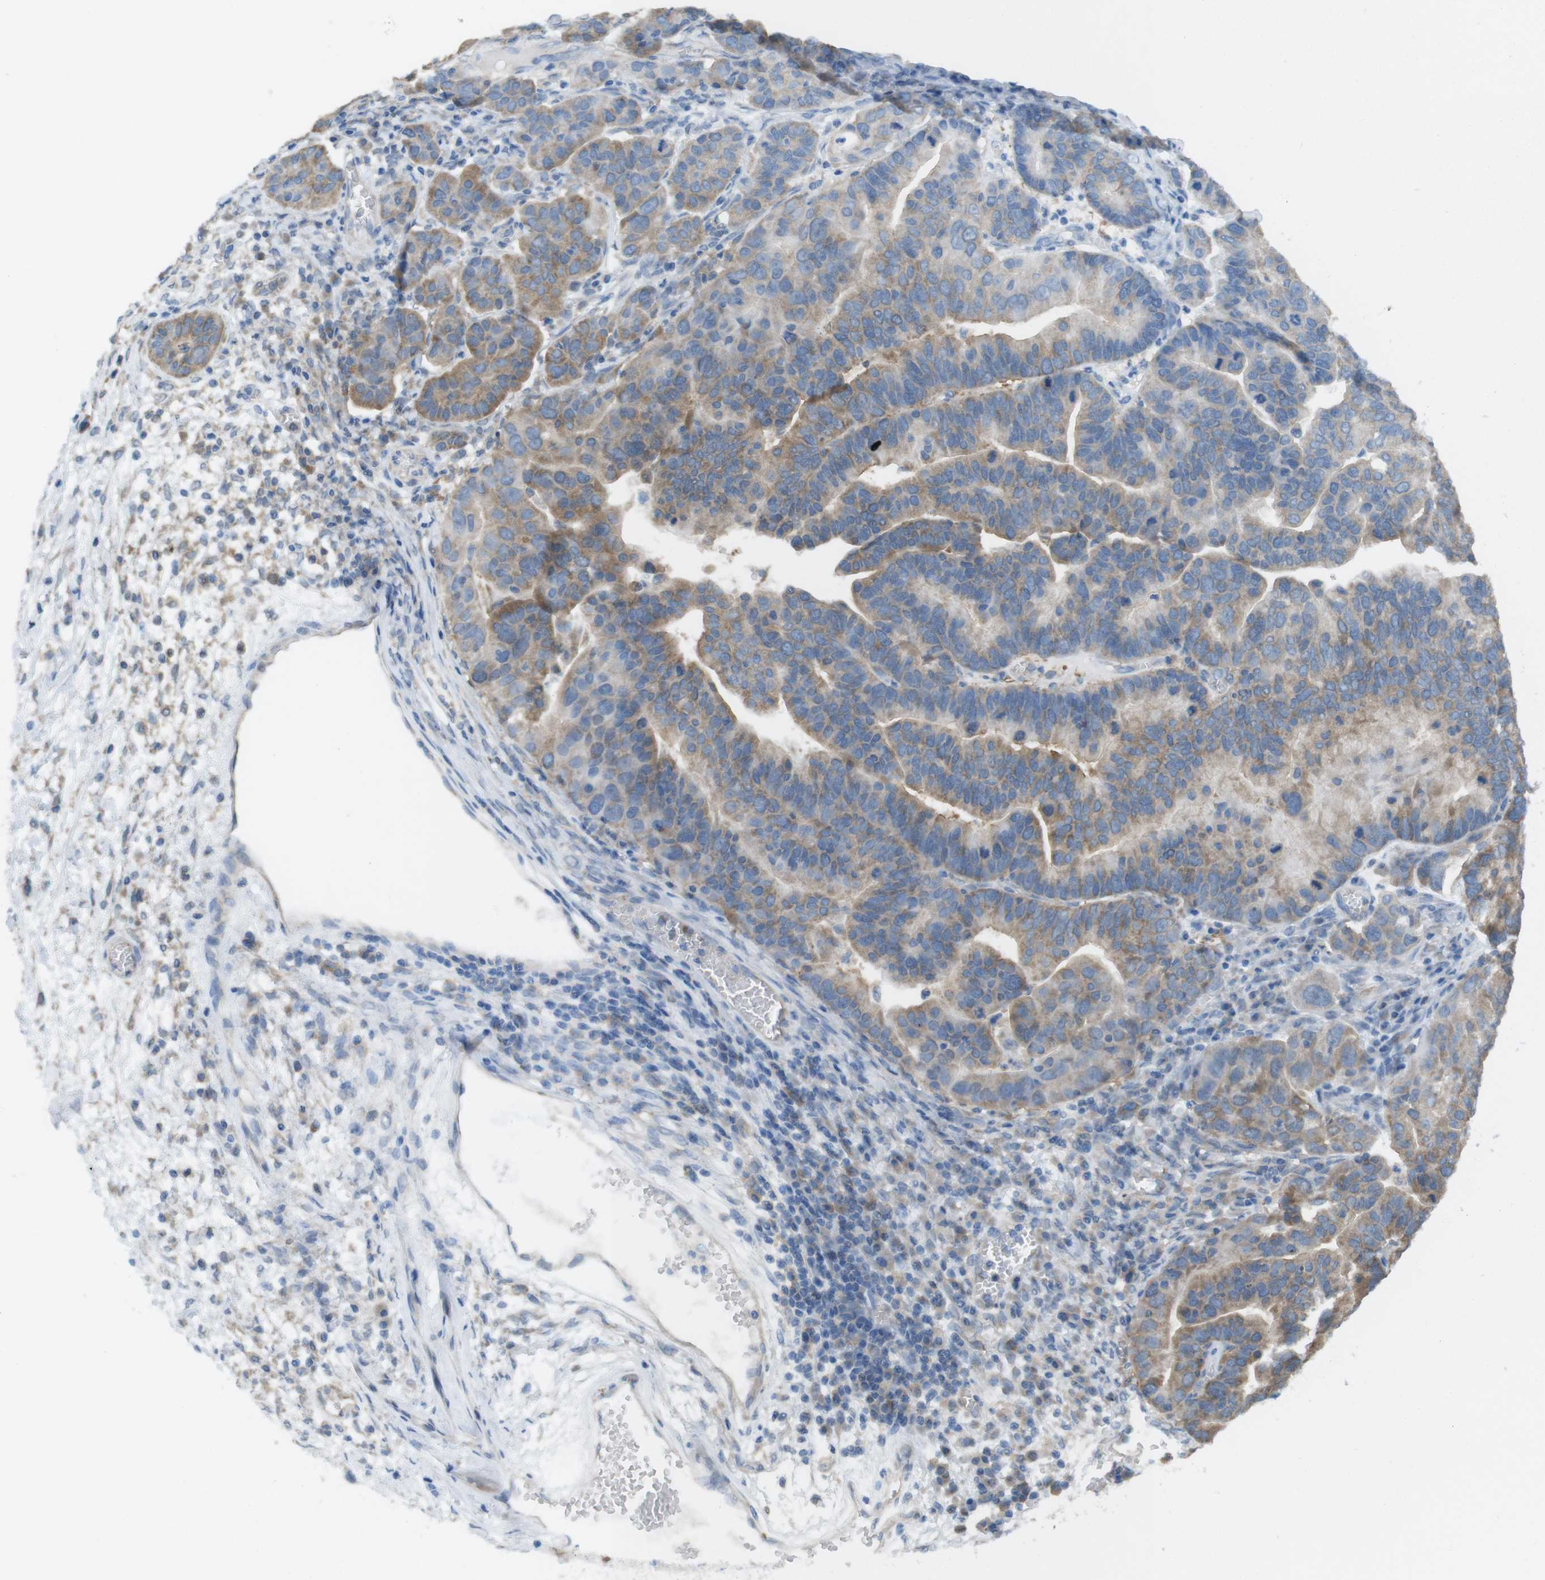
{"staining": {"intensity": "moderate", "quantity": ">75%", "location": "cytoplasmic/membranous"}, "tissue": "ovarian cancer", "cell_type": "Tumor cells", "image_type": "cancer", "snomed": [{"axis": "morphology", "description": "Cystadenocarcinoma, serous, NOS"}, {"axis": "topography", "description": "Ovary"}], "caption": "An immunohistochemistry (IHC) histopathology image of neoplastic tissue is shown. Protein staining in brown labels moderate cytoplasmic/membranous positivity in ovarian cancer within tumor cells. Nuclei are stained in blue.", "gene": "MTHFD1", "patient": {"sex": "female", "age": 56}}